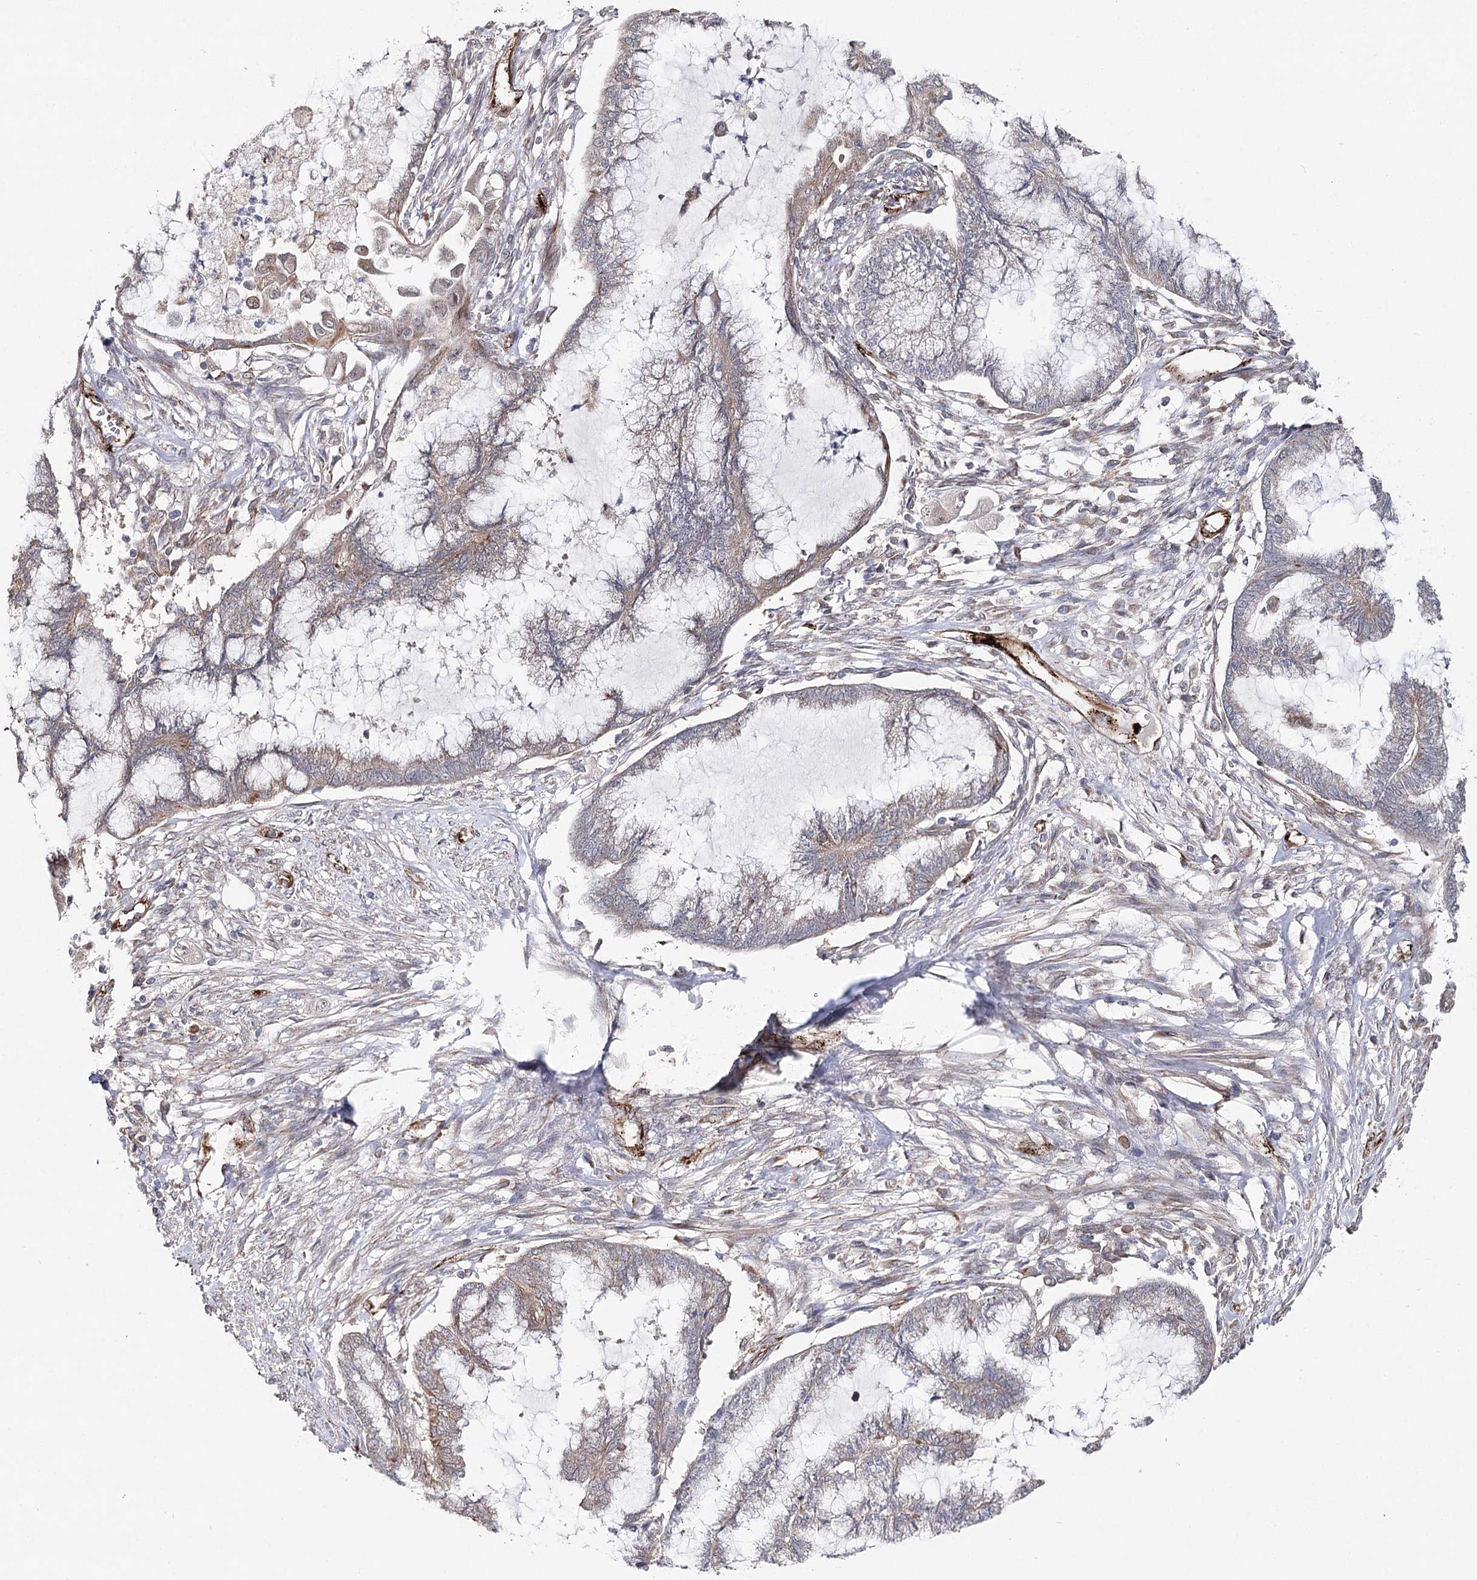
{"staining": {"intensity": "weak", "quantity": "<25%", "location": "cytoplasmic/membranous"}, "tissue": "endometrial cancer", "cell_type": "Tumor cells", "image_type": "cancer", "snomed": [{"axis": "morphology", "description": "Adenocarcinoma, NOS"}, {"axis": "topography", "description": "Endometrium"}], "caption": "Histopathology image shows no significant protein positivity in tumor cells of adenocarcinoma (endometrial).", "gene": "MIB1", "patient": {"sex": "female", "age": 86}}